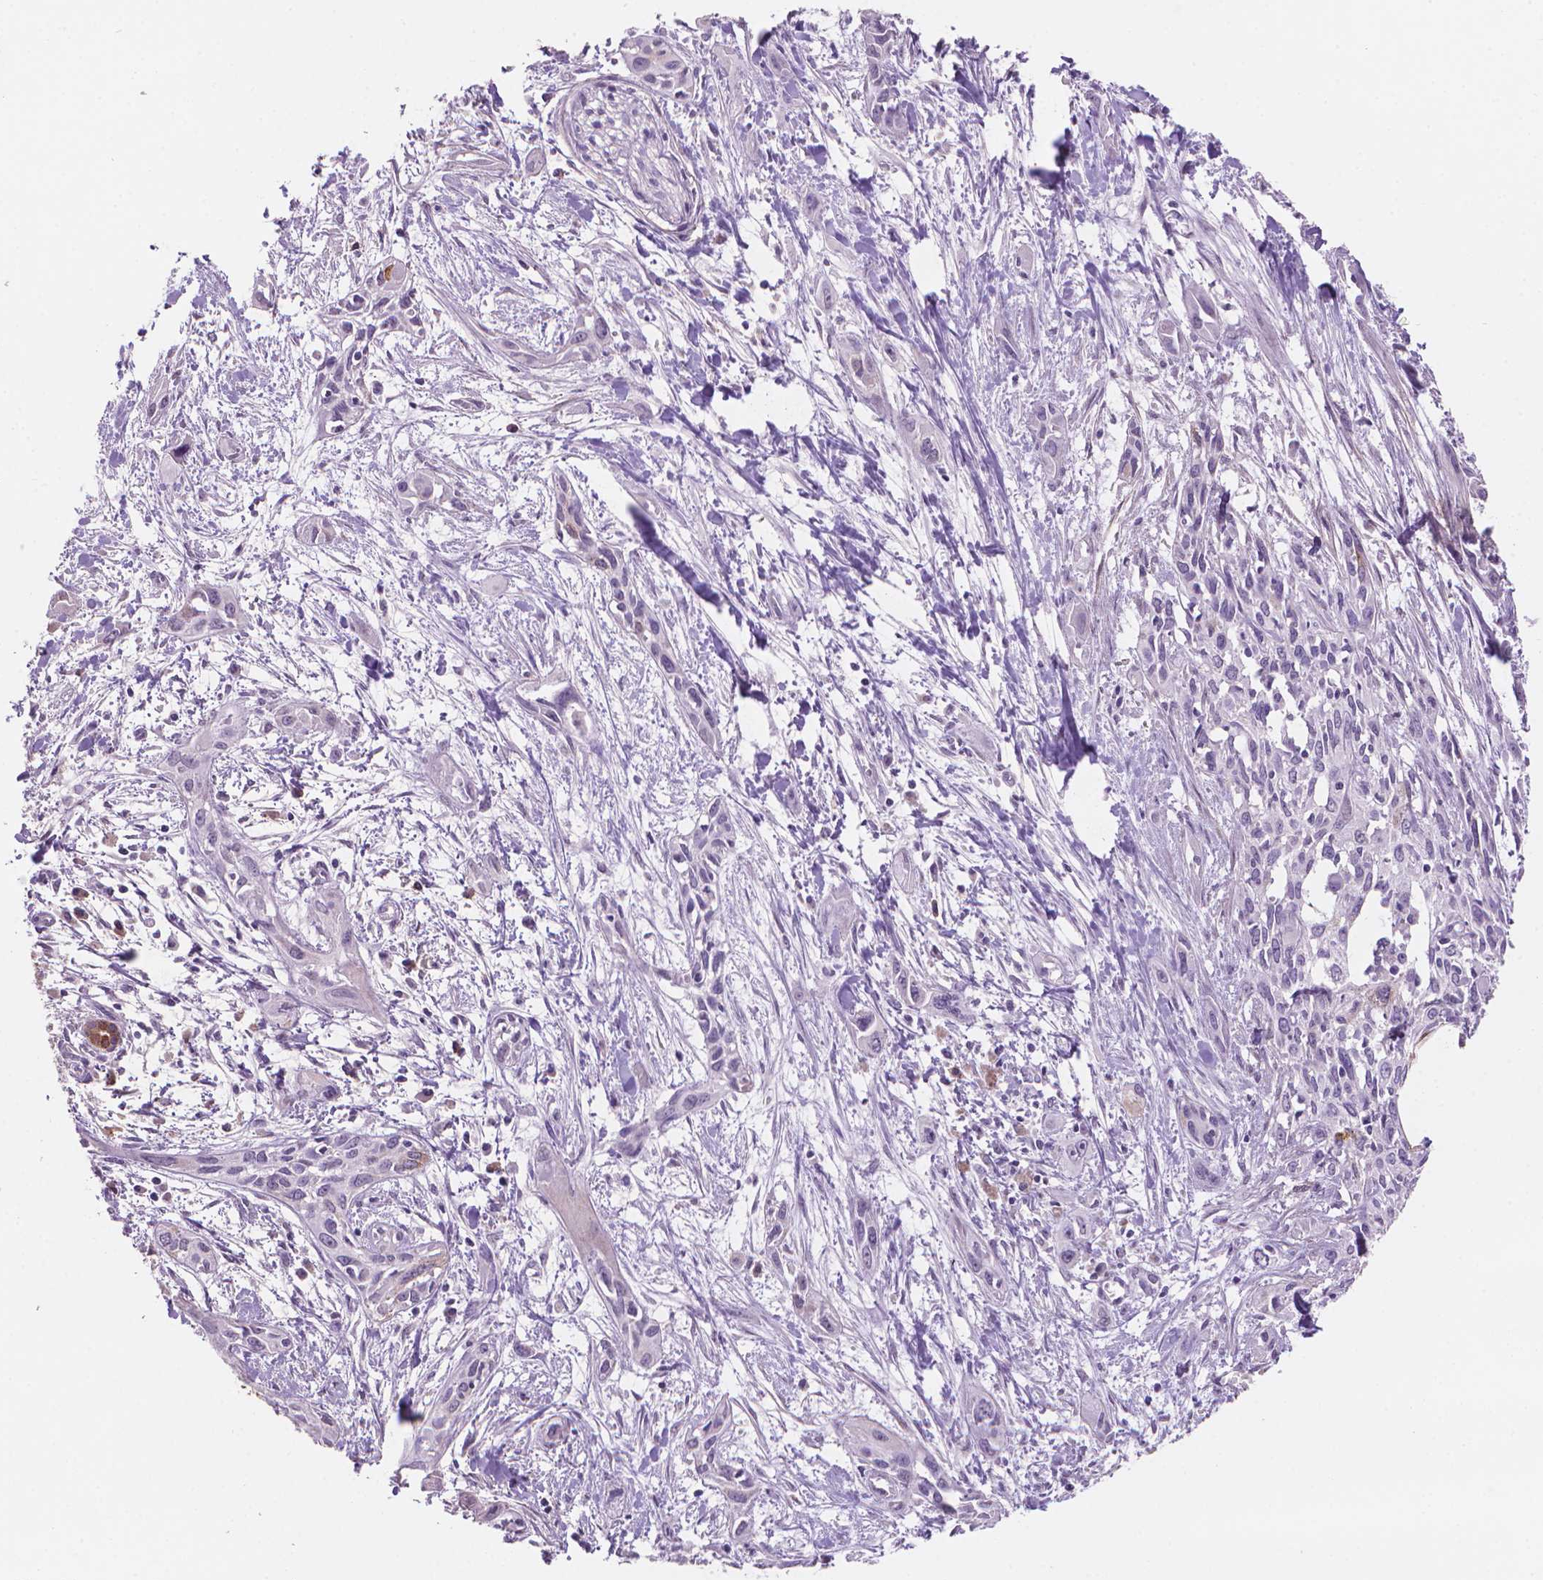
{"staining": {"intensity": "strong", "quantity": "<25%", "location": "cytoplasmic/membranous"}, "tissue": "pancreatic cancer", "cell_type": "Tumor cells", "image_type": "cancer", "snomed": [{"axis": "morphology", "description": "Adenocarcinoma, NOS"}, {"axis": "topography", "description": "Pancreas"}], "caption": "This histopathology image reveals immunohistochemistry staining of human pancreatic adenocarcinoma, with medium strong cytoplasmic/membranous staining in about <25% of tumor cells.", "gene": "MUC1", "patient": {"sex": "female", "age": 55}}